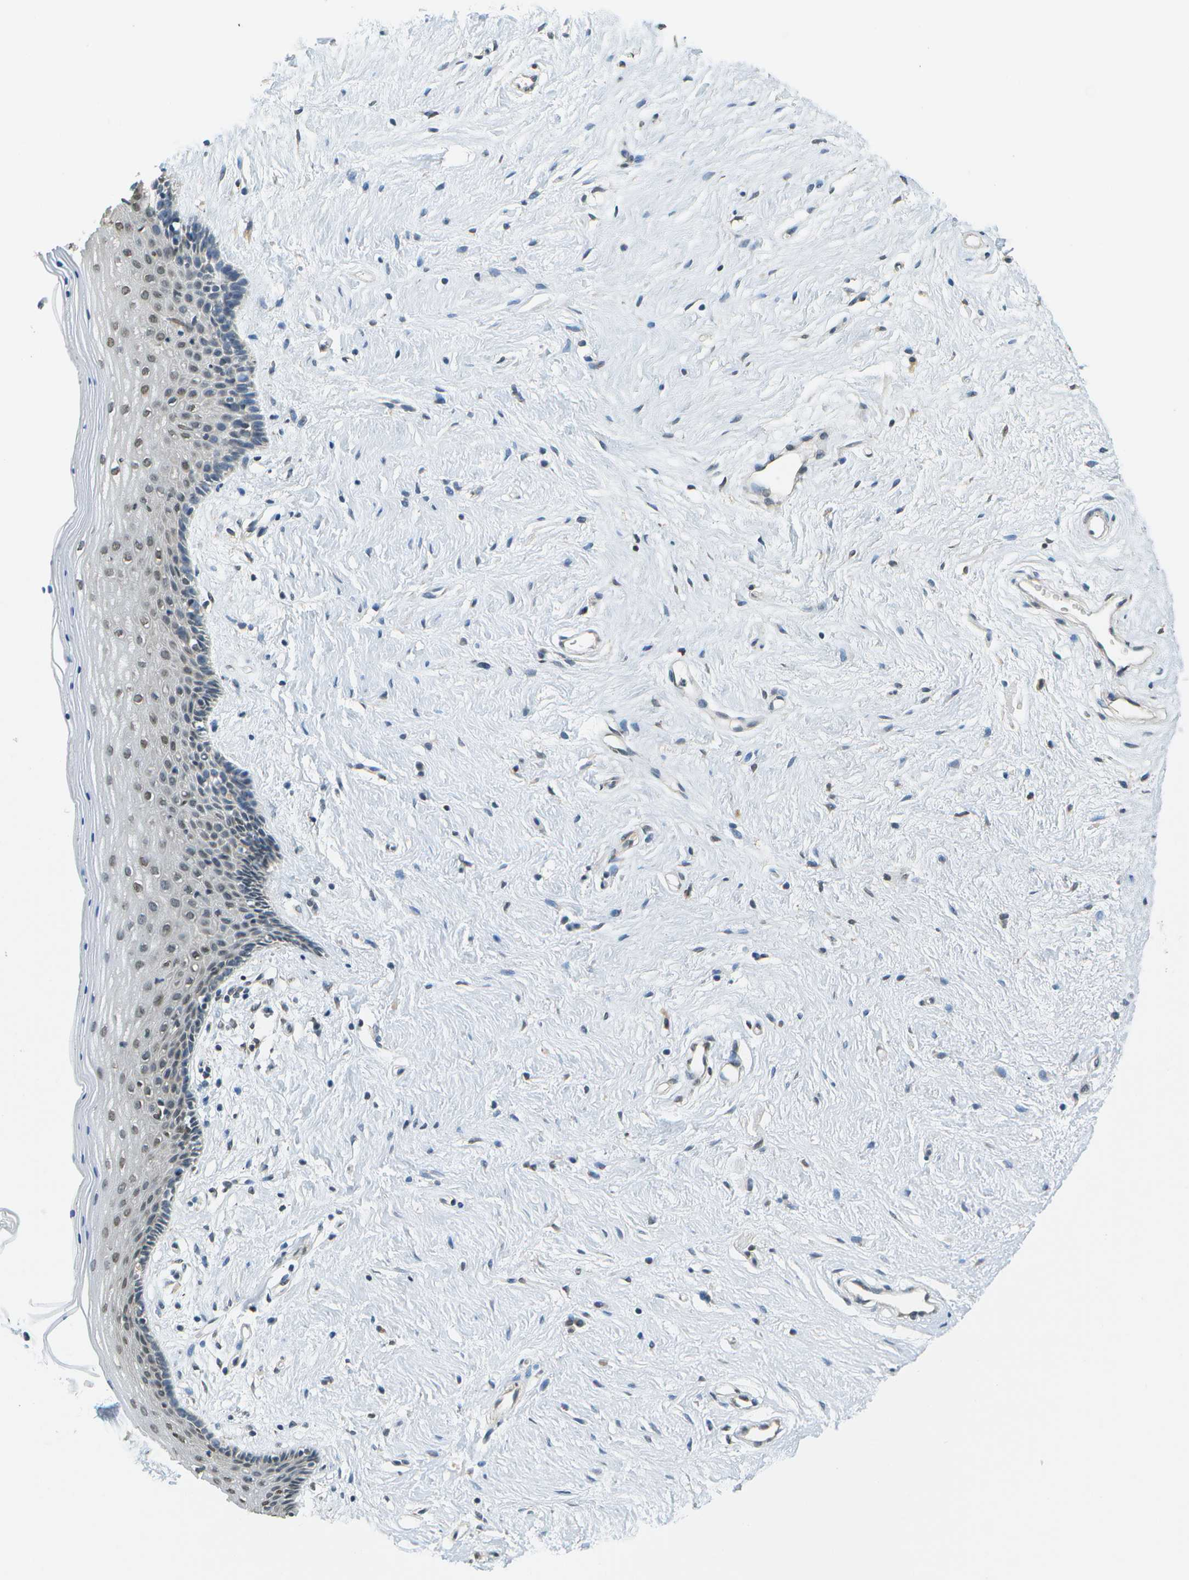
{"staining": {"intensity": "moderate", "quantity": "25%-75%", "location": "nuclear"}, "tissue": "vagina", "cell_type": "Squamous epithelial cells", "image_type": "normal", "snomed": [{"axis": "morphology", "description": "Normal tissue, NOS"}, {"axis": "topography", "description": "Vagina"}], "caption": "Immunohistochemistry photomicrograph of unremarkable human vagina stained for a protein (brown), which shows medium levels of moderate nuclear positivity in approximately 25%-75% of squamous epithelial cells.", "gene": "ABL2", "patient": {"sex": "female", "age": 44}}